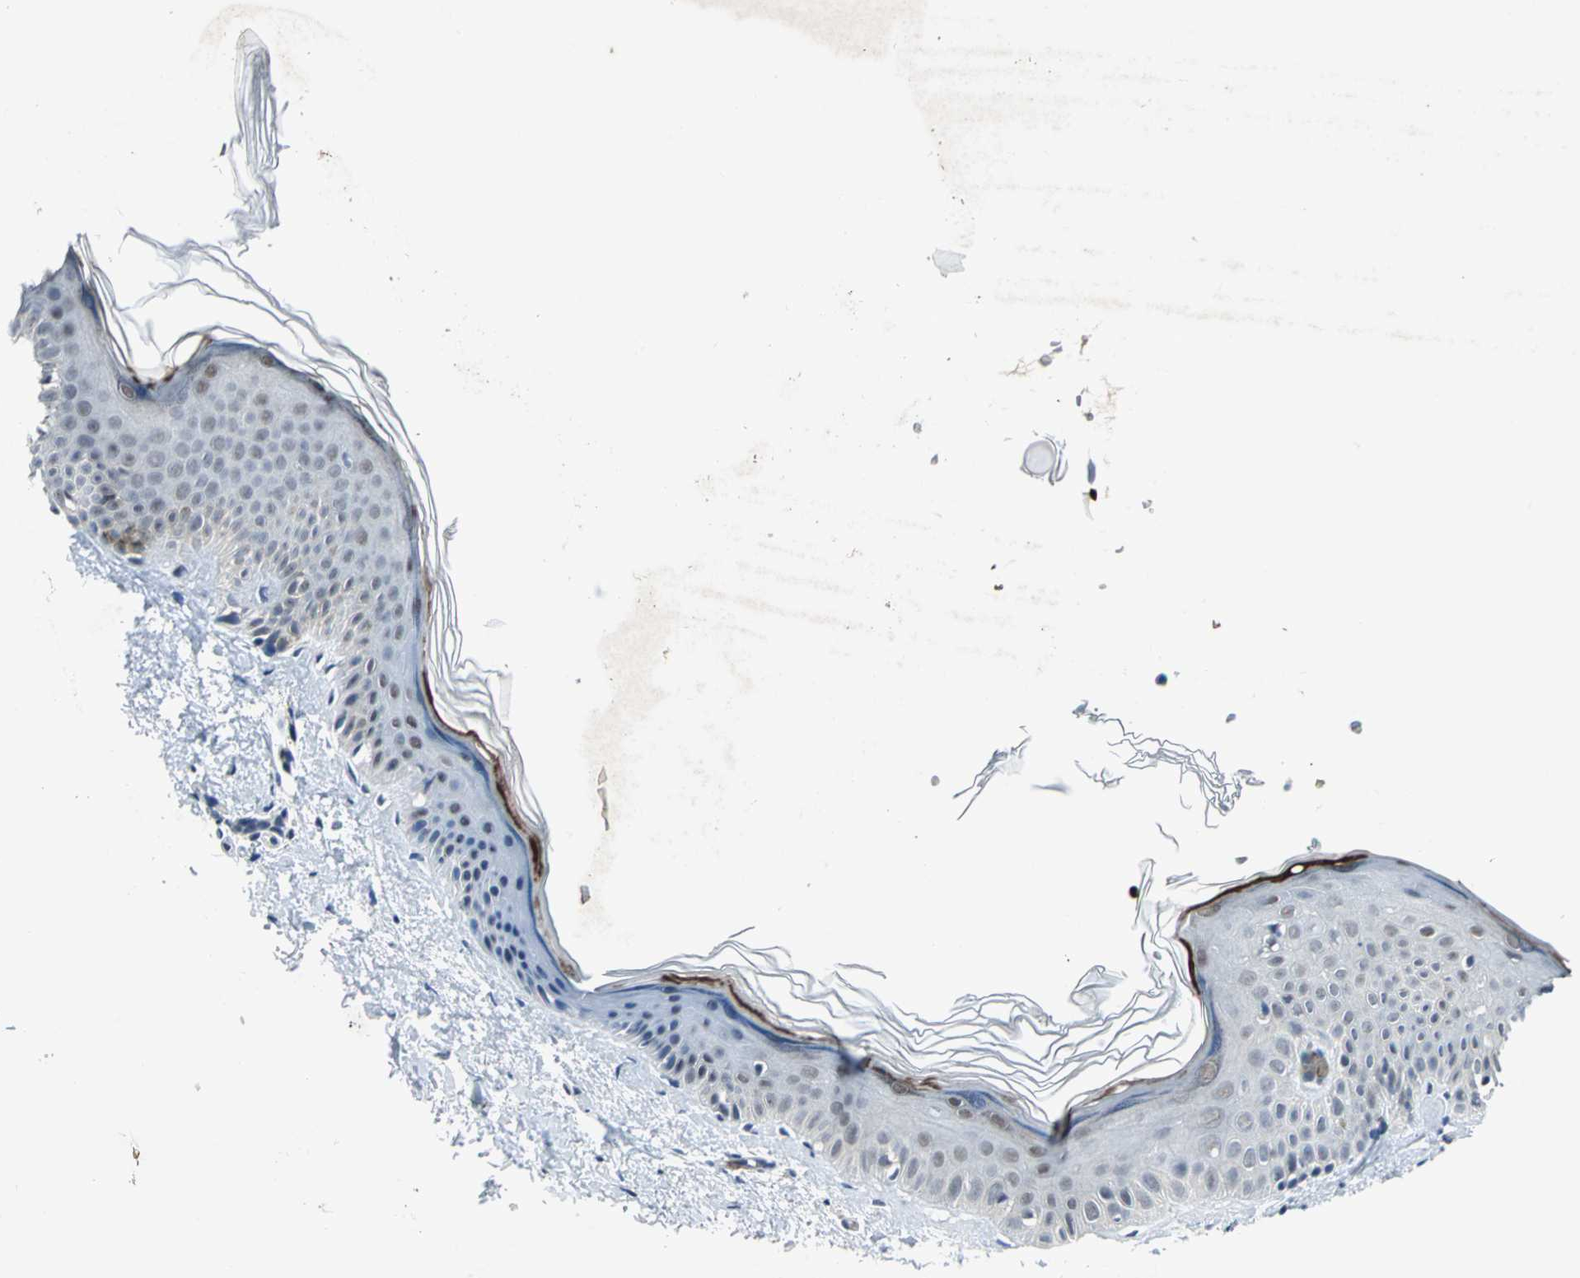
{"staining": {"intensity": "negative", "quantity": "none", "location": "none"}, "tissue": "skin", "cell_type": "Fibroblasts", "image_type": "normal", "snomed": [{"axis": "morphology", "description": "Normal tissue, NOS"}, {"axis": "topography", "description": "Skin"}], "caption": "The photomicrograph demonstrates no significant staining in fibroblasts of skin.", "gene": "GLI3", "patient": {"sex": "female", "age": 56}}